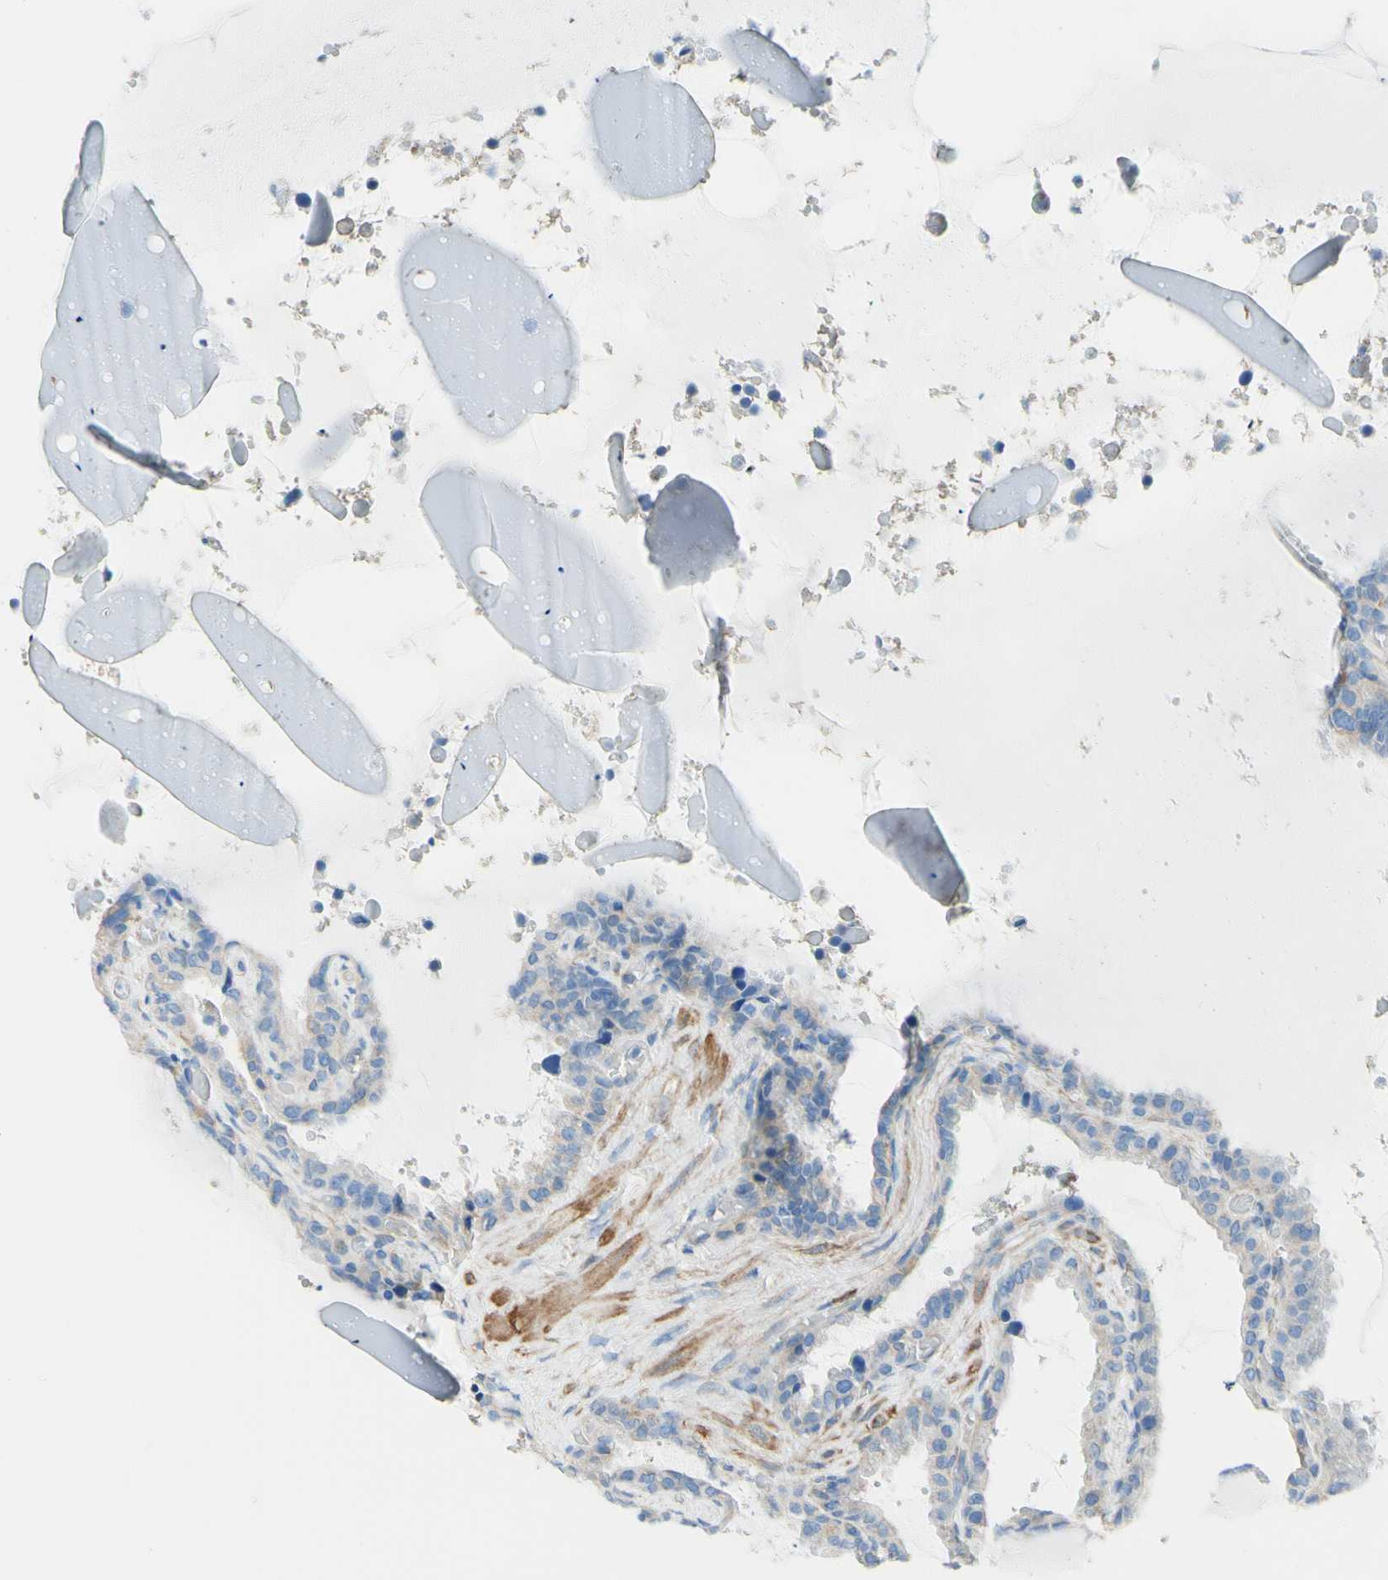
{"staining": {"intensity": "weak", "quantity": "<25%", "location": "cytoplasmic/membranous"}, "tissue": "seminal vesicle", "cell_type": "Glandular cells", "image_type": "normal", "snomed": [{"axis": "morphology", "description": "Normal tissue, NOS"}, {"axis": "topography", "description": "Seminal veicle"}], "caption": "High power microscopy photomicrograph of an immunohistochemistry (IHC) photomicrograph of unremarkable seminal vesicle, revealing no significant positivity in glandular cells.", "gene": "RETREG2", "patient": {"sex": "male", "age": 46}}